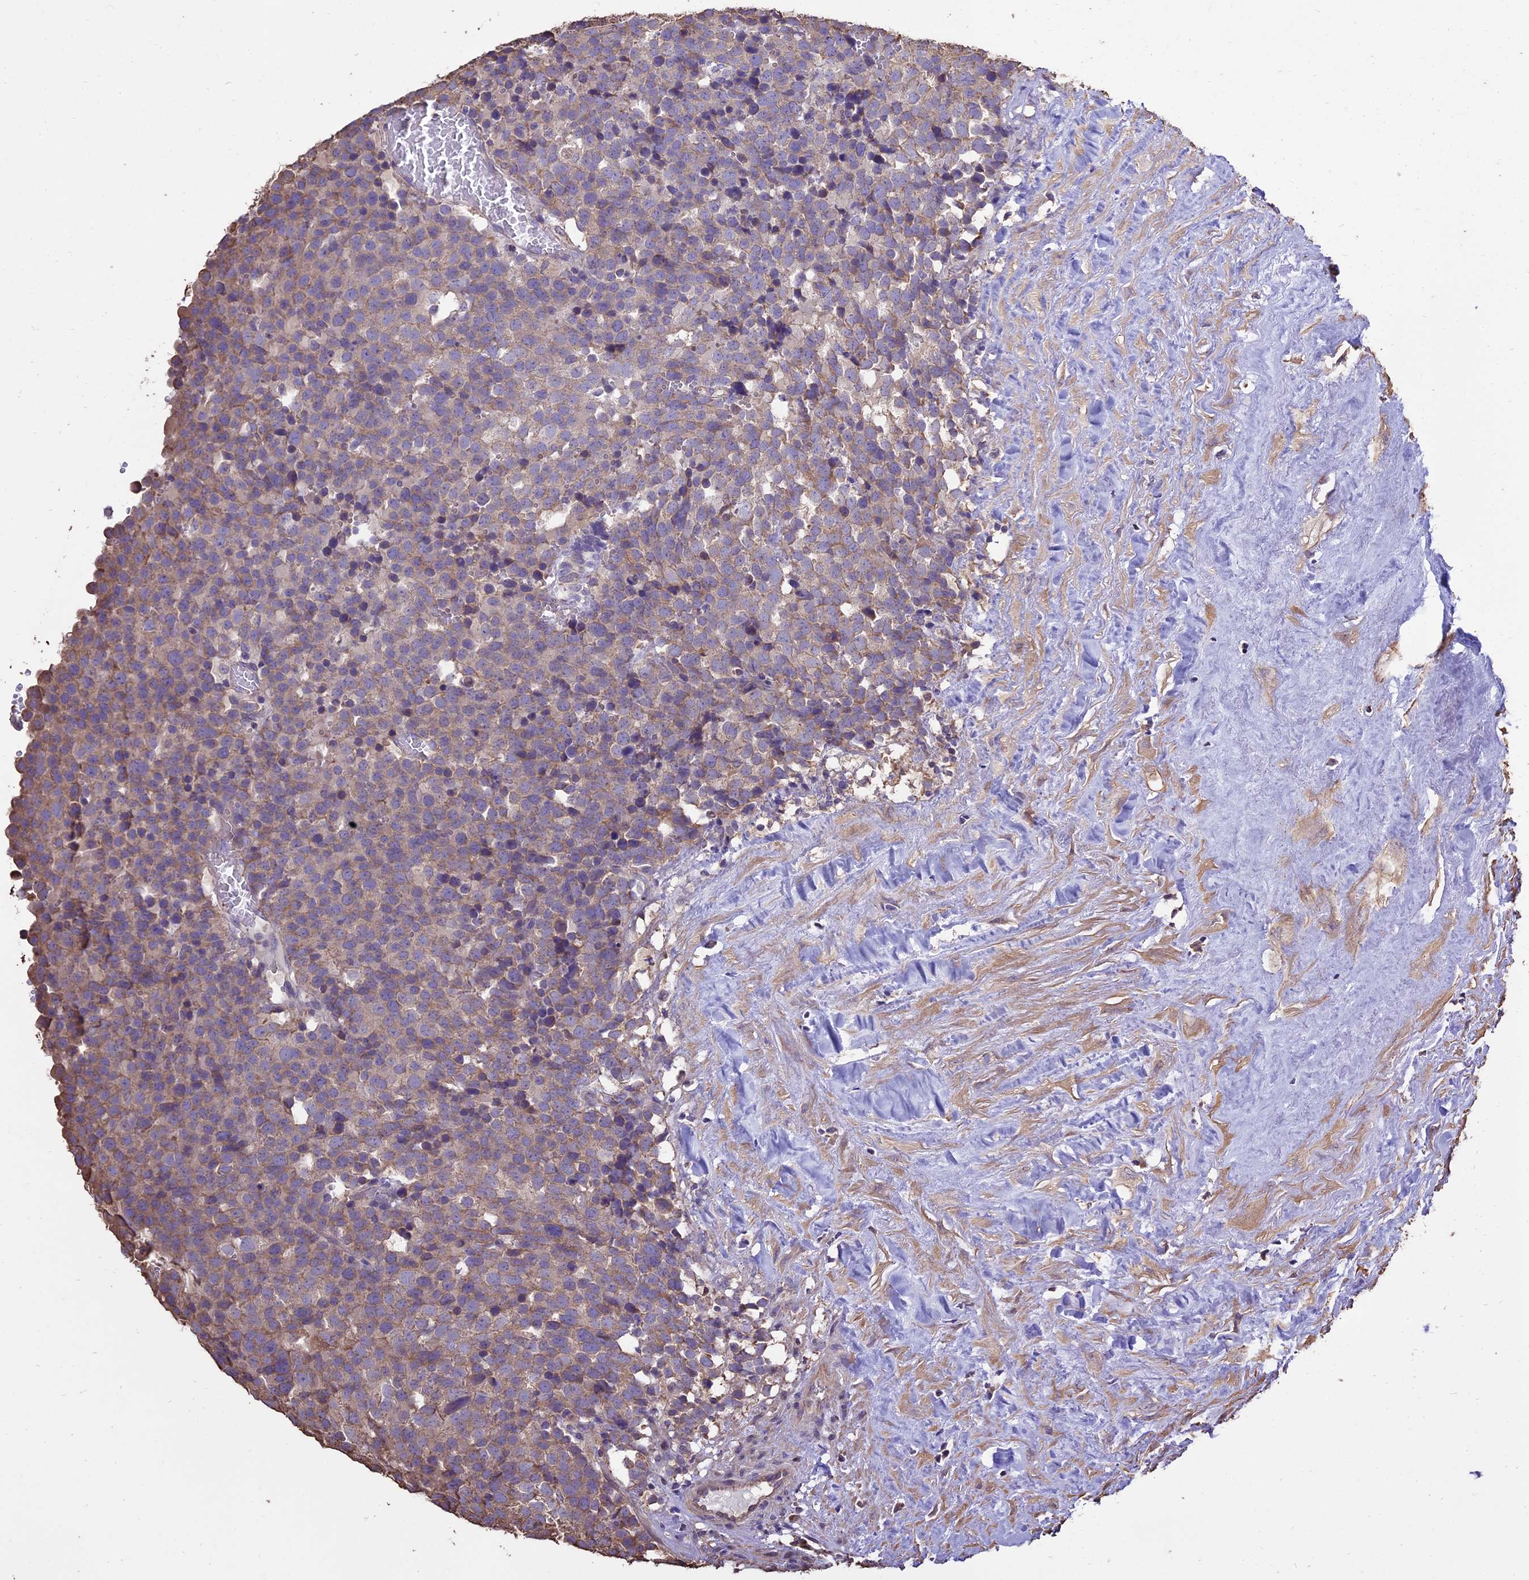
{"staining": {"intensity": "weak", "quantity": "25%-75%", "location": "cytoplasmic/membranous"}, "tissue": "testis cancer", "cell_type": "Tumor cells", "image_type": "cancer", "snomed": [{"axis": "morphology", "description": "Seminoma, NOS"}, {"axis": "topography", "description": "Testis"}], "caption": "Tumor cells display weak cytoplasmic/membranous expression in approximately 25%-75% of cells in testis seminoma.", "gene": "PGPEP1L", "patient": {"sex": "male", "age": 71}}